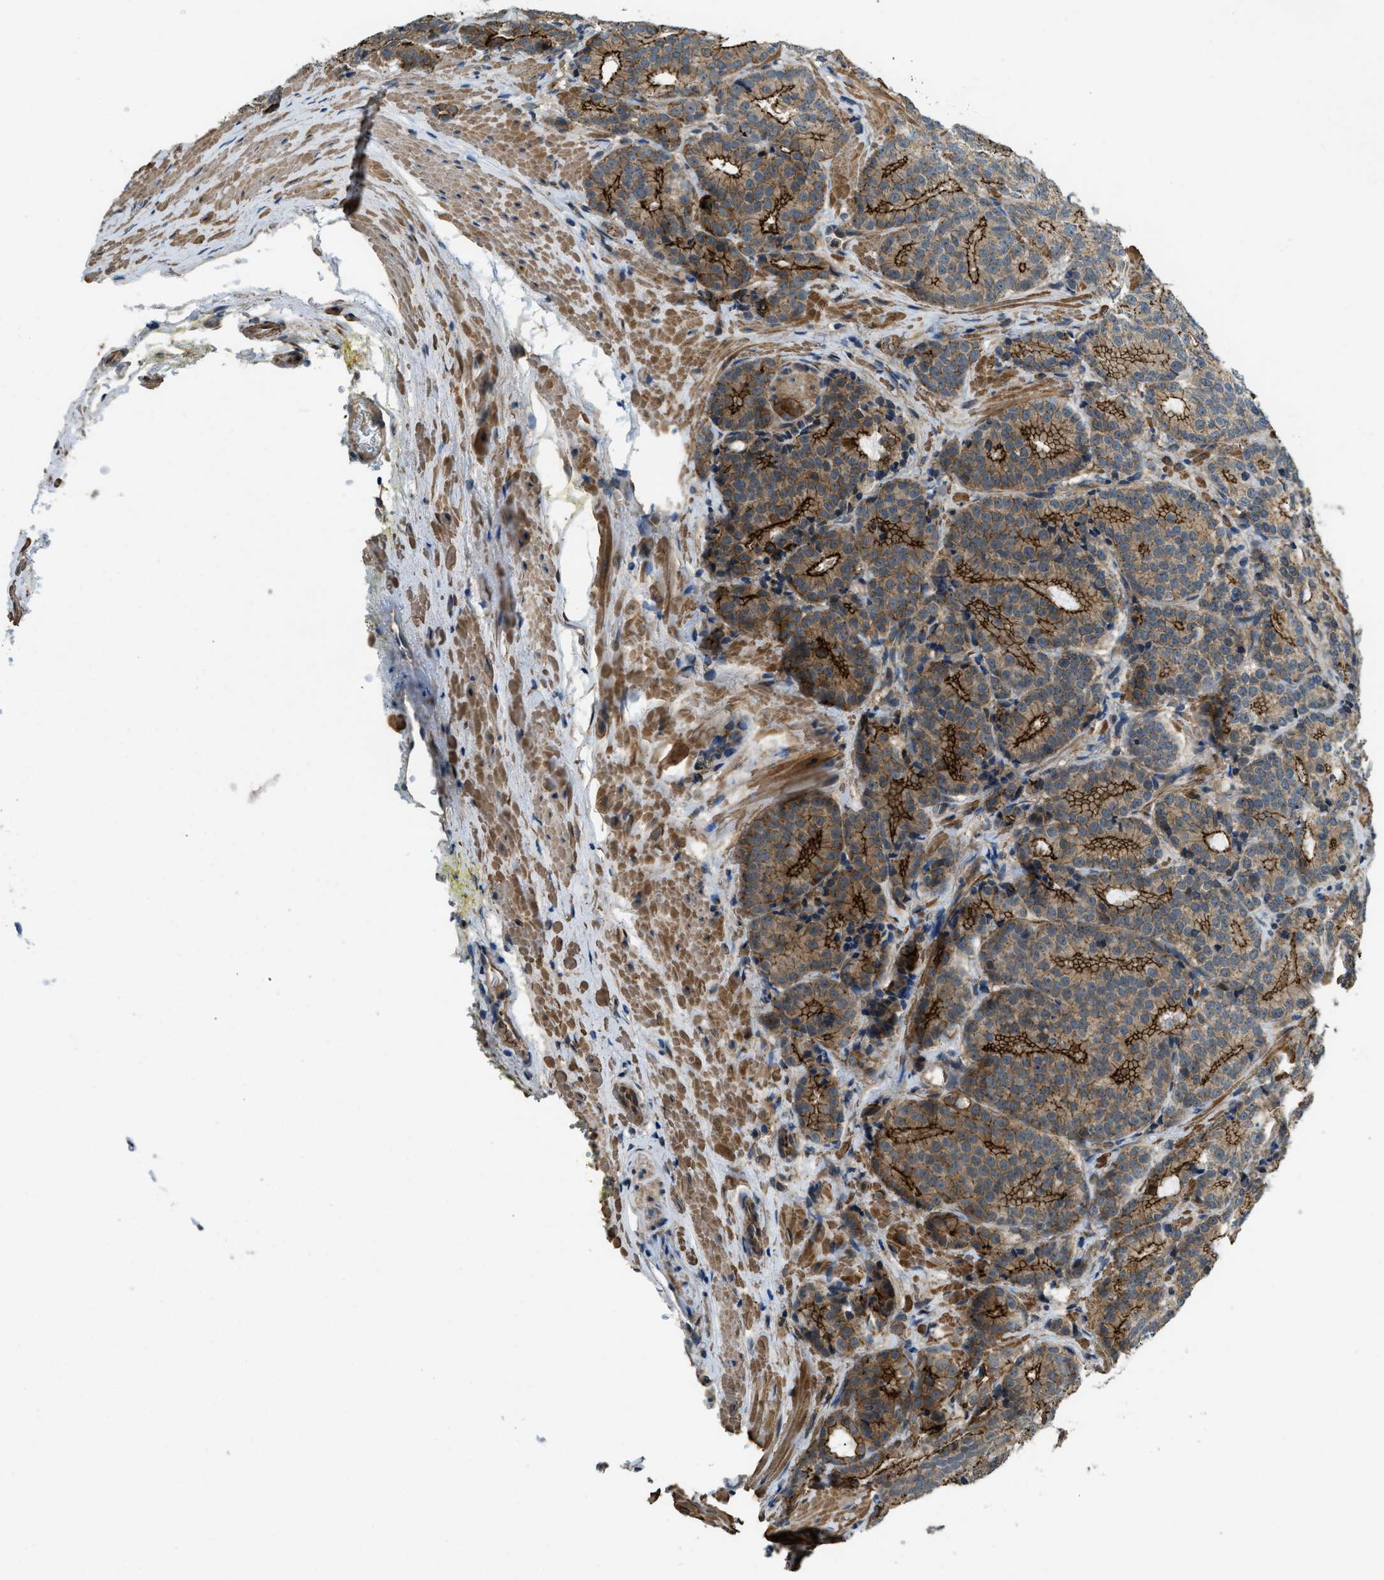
{"staining": {"intensity": "strong", "quantity": "25%-75%", "location": "cytoplasmic/membranous"}, "tissue": "prostate cancer", "cell_type": "Tumor cells", "image_type": "cancer", "snomed": [{"axis": "morphology", "description": "Adenocarcinoma, High grade"}, {"axis": "topography", "description": "Prostate"}], "caption": "Immunohistochemistry (IHC) micrograph of neoplastic tissue: human prostate cancer (adenocarcinoma (high-grade)) stained using IHC reveals high levels of strong protein expression localized specifically in the cytoplasmic/membranous of tumor cells, appearing as a cytoplasmic/membranous brown color.", "gene": "CGN", "patient": {"sex": "male", "age": 61}}